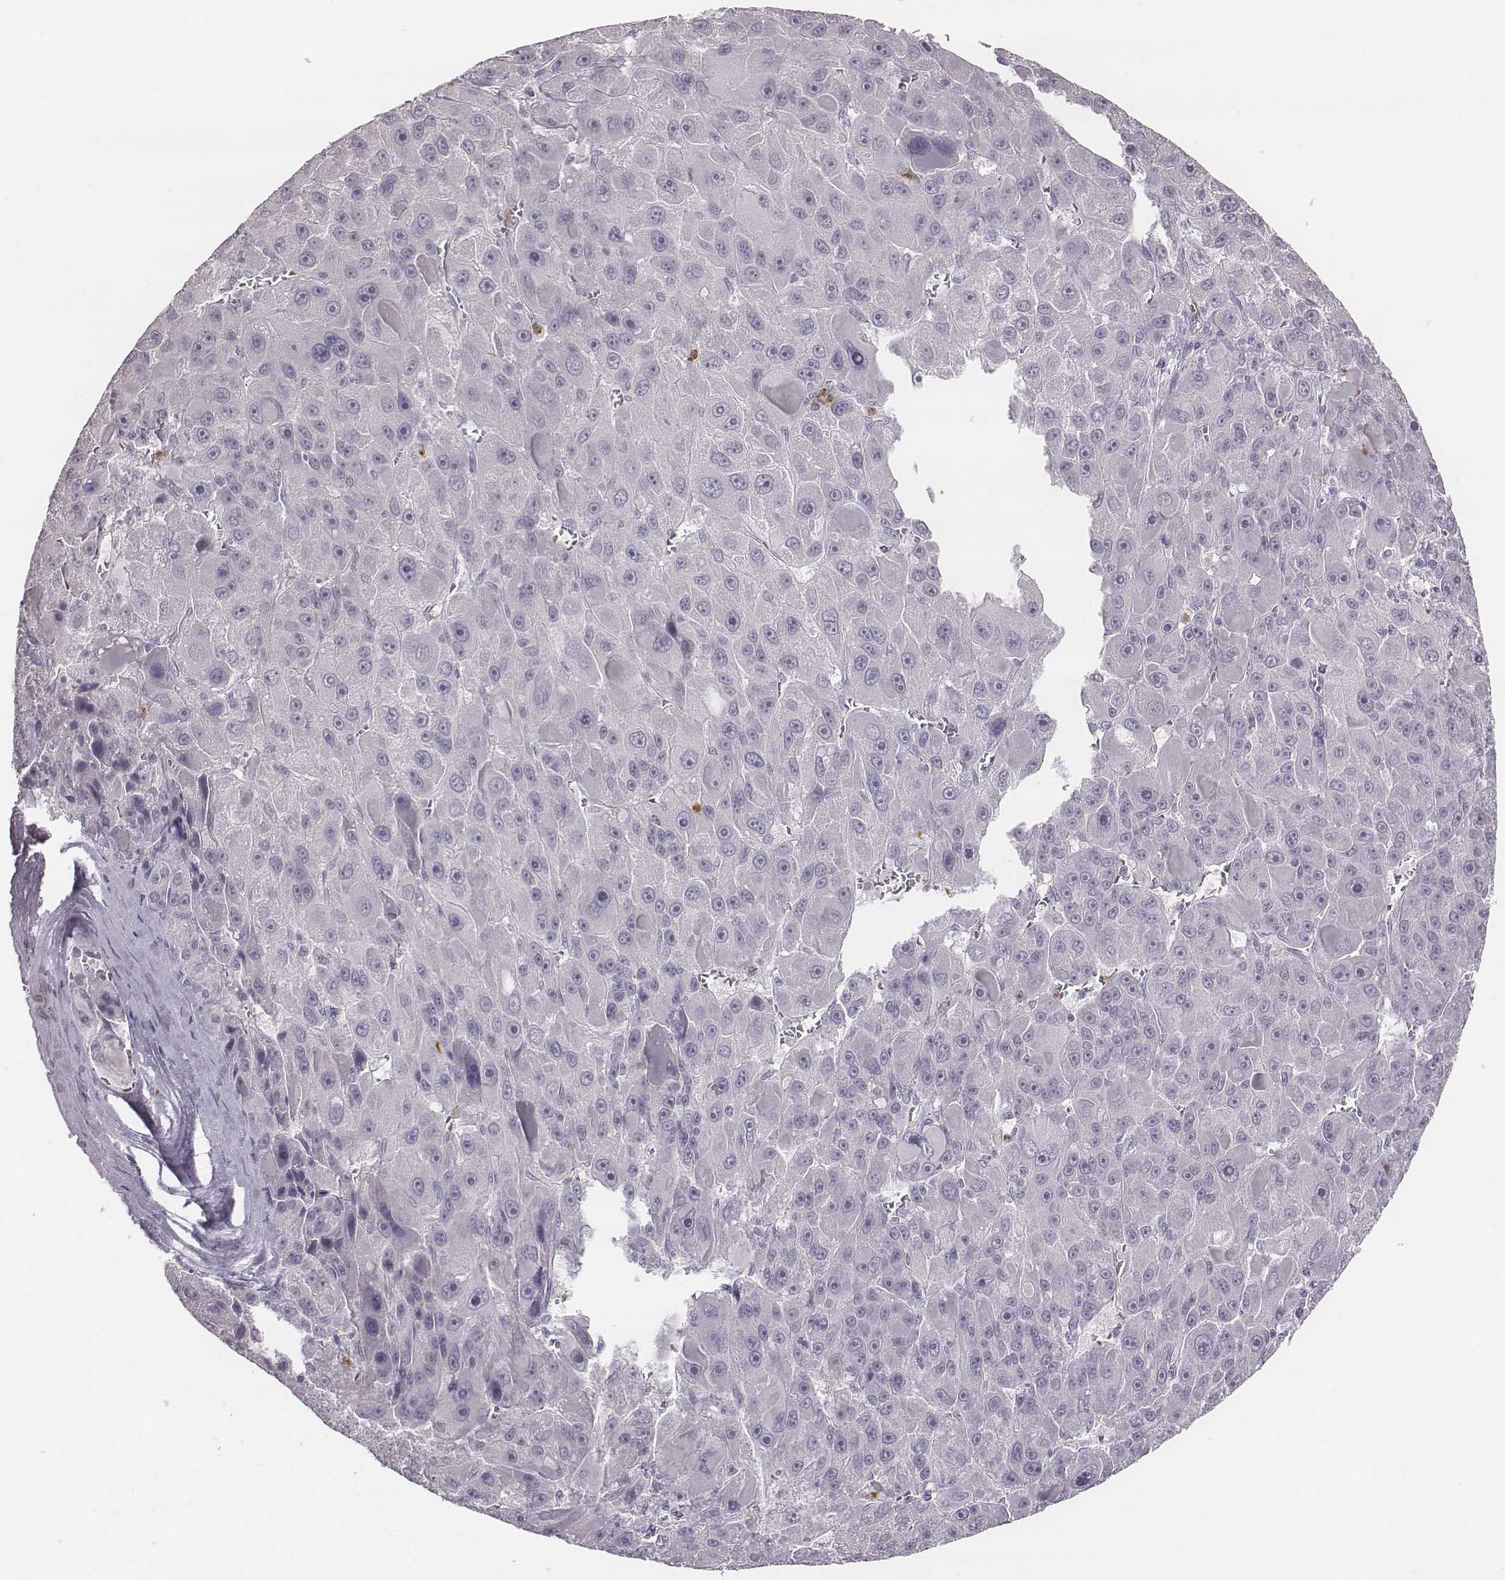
{"staining": {"intensity": "negative", "quantity": "none", "location": "none"}, "tissue": "liver cancer", "cell_type": "Tumor cells", "image_type": "cancer", "snomed": [{"axis": "morphology", "description": "Carcinoma, Hepatocellular, NOS"}, {"axis": "topography", "description": "Liver"}], "caption": "An image of liver cancer stained for a protein reveals no brown staining in tumor cells. (DAB (3,3'-diaminobenzidine) immunohistochemistry (IHC) visualized using brightfield microscopy, high magnification).", "gene": "KCNJ12", "patient": {"sex": "male", "age": 76}}